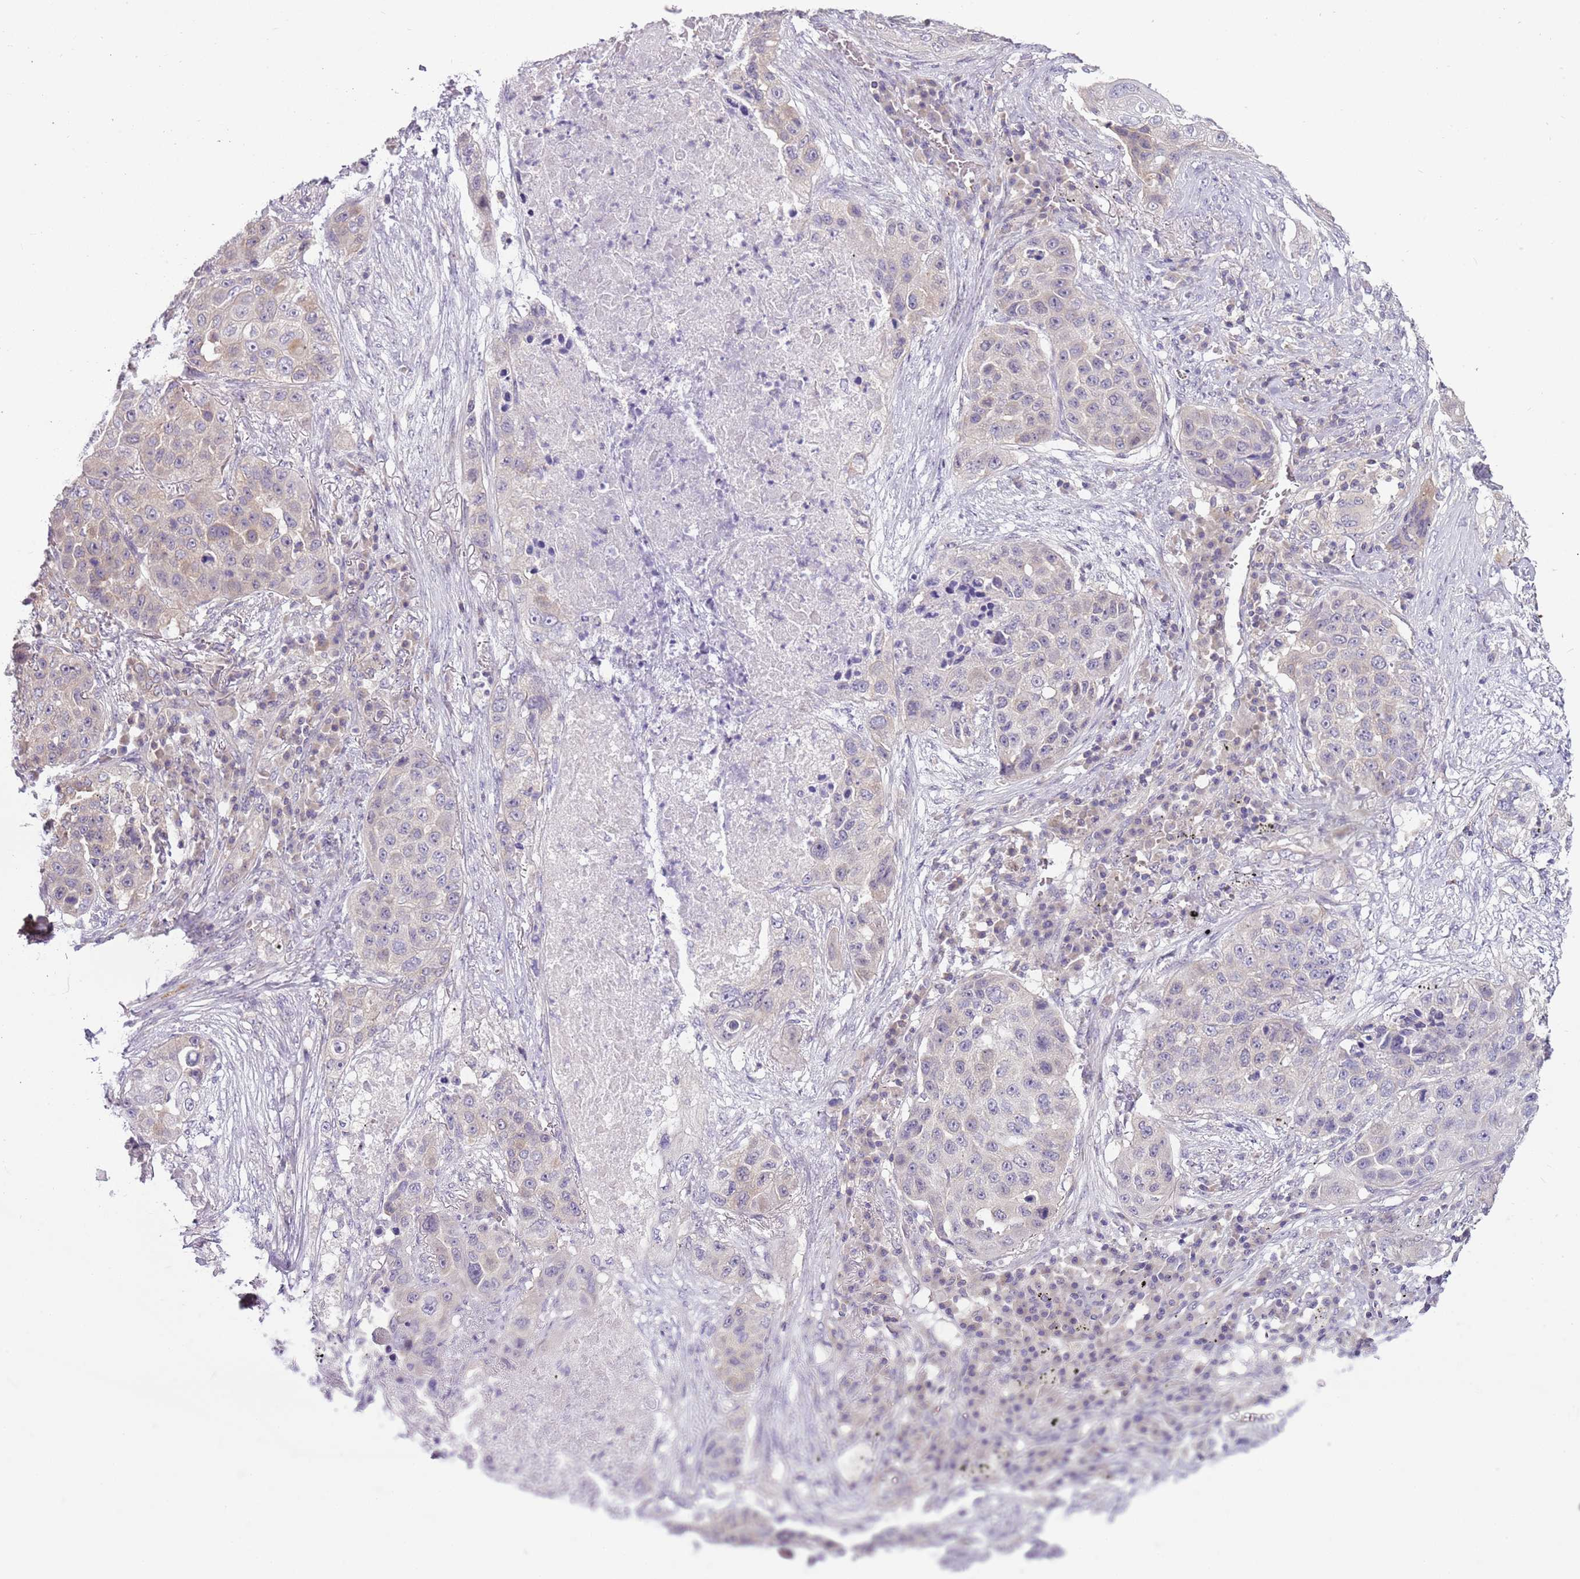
{"staining": {"intensity": "negative", "quantity": "none", "location": "none"}, "tissue": "lung cancer", "cell_type": "Tumor cells", "image_type": "cancer", "snomed": [{"axis": "morphology", "description": "Squamous cell carcinoma, NOS"}, {"axis": "topography", "description": "Lung"}], "caption": "DAB (3,3'-diaminobenzidine) immunohistochemical staining of lung cancer (squamous cell carcinoma) demonstrates no significant expression in tumor cells.", "gene": "CAPN7", "patient": {"sex": "female", "age": 63}}